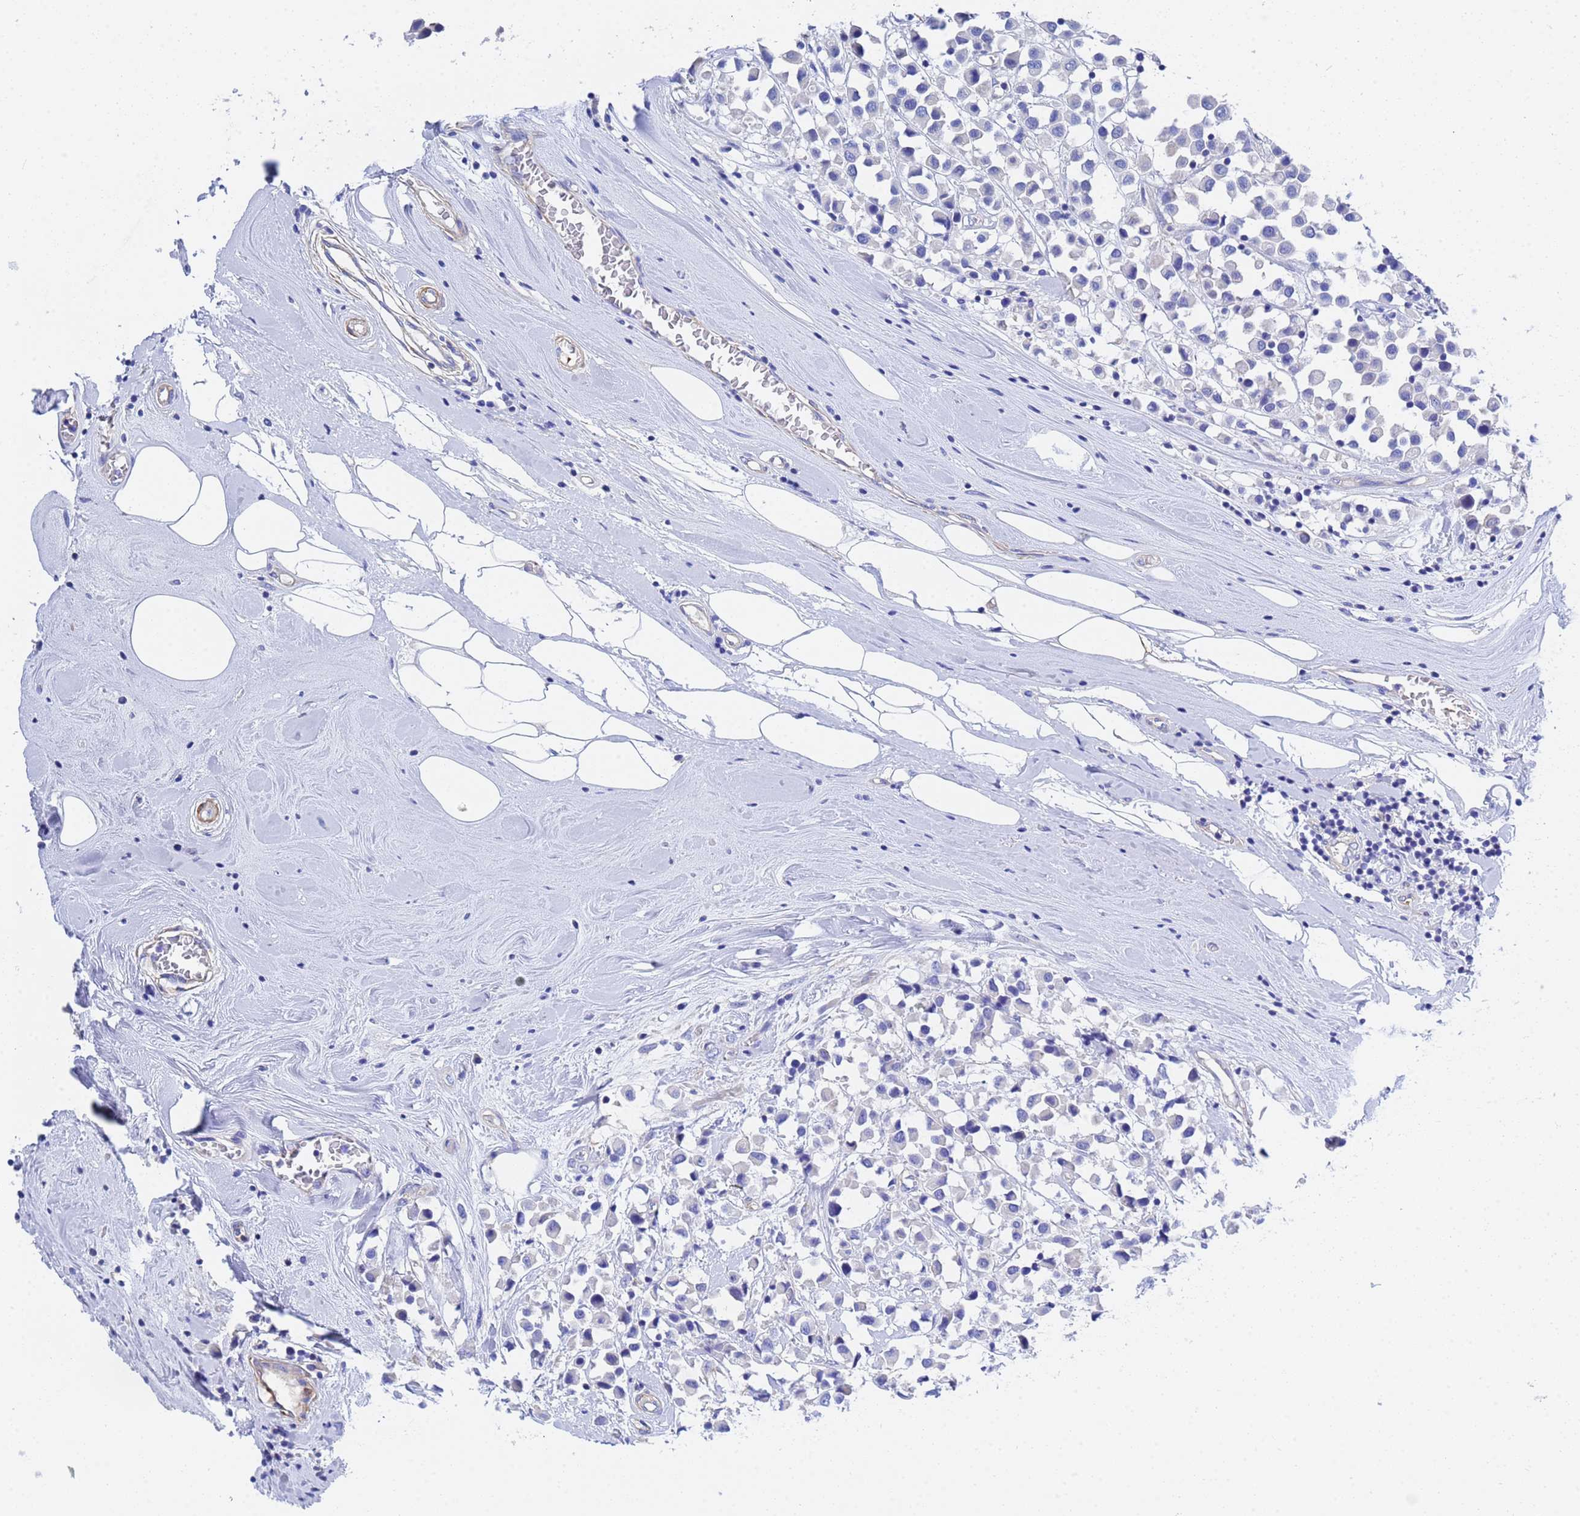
{"staining": {"intensity": "negative", "quantity": "none", "location": "none"}, "tissue": "breast cancer", "cell_type": "Tumor cells", "image_type": "cancer", "snomed": [{"axis": "morphology", "description": "Duct carcinoma"}, {"axis": "topography", "description": "Breast"}], "caption": "The image displays no significant staining in tumor cells of breast intraductal carcinoma.", "gene": "CST4", "patient": {"sex": "female", "age": 61}}